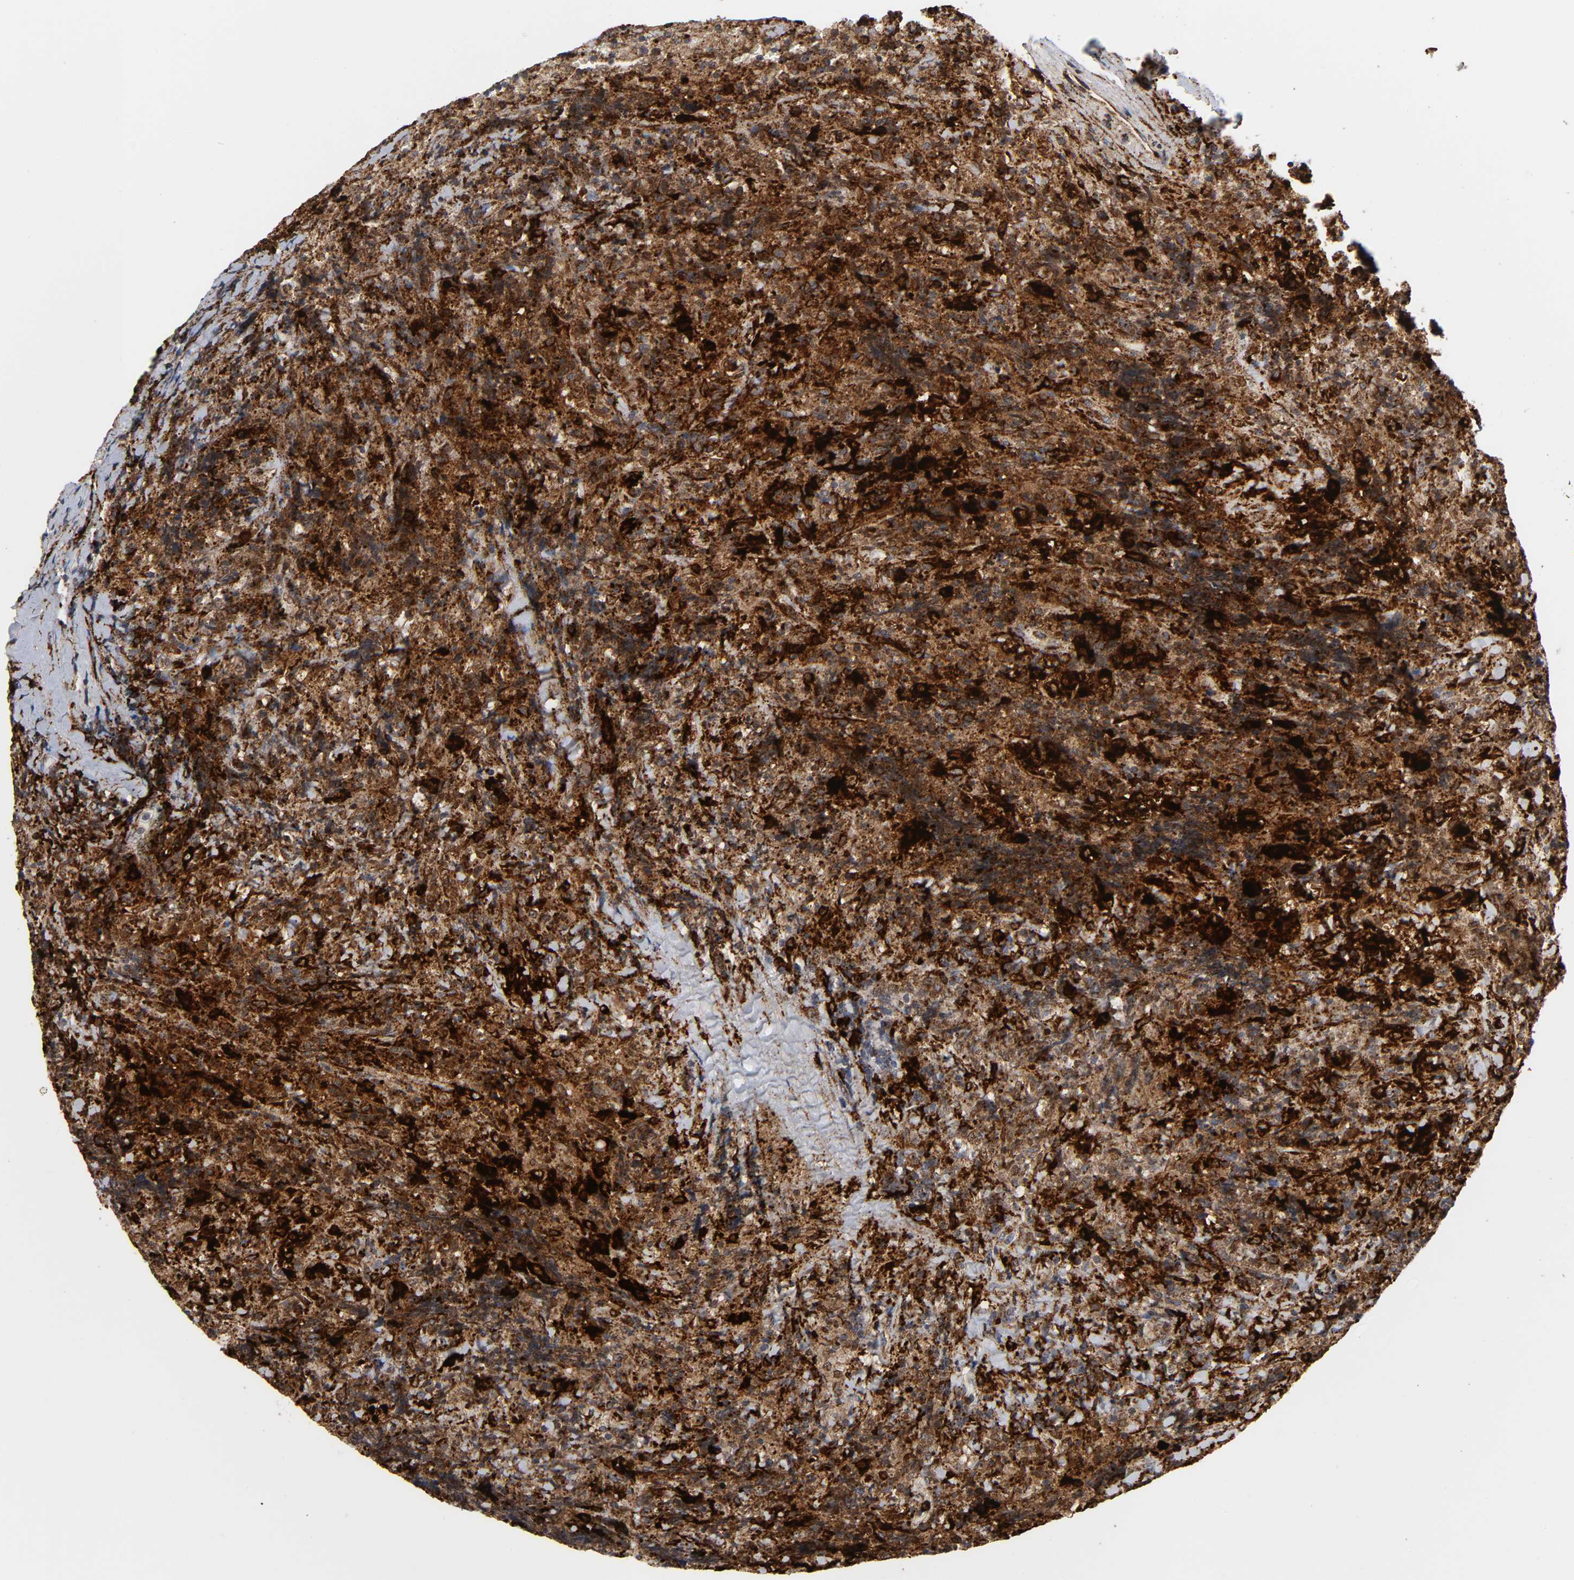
{"staining": {"intensity": "strong", "quantity": ">75%", "location": "cytoplasmic/membranous"}, "tissue": "lymphoma", "cell_type": "Tumor cells", "image_type": "cancer", "snomed": [{"axis": "morphology", "description": "Malignant lymphoma, non-Hodgkin's type, High grade"}, {"axis": "topography", "description": "Tonsil"}], "caption": "Brown immunohistochemical staining in high-grade malignant lymphoma, non-Hodgkin's type exhibits strong cytoplasmic/membranous staining in about >75% of tumor cells. The staining is performed using DAB brown chromogen to label protein expression. The nuclei are counter-stained blue using hematoxylin.", "gene": "PSAP", "patient": {"sex": "female", "age": 36}}